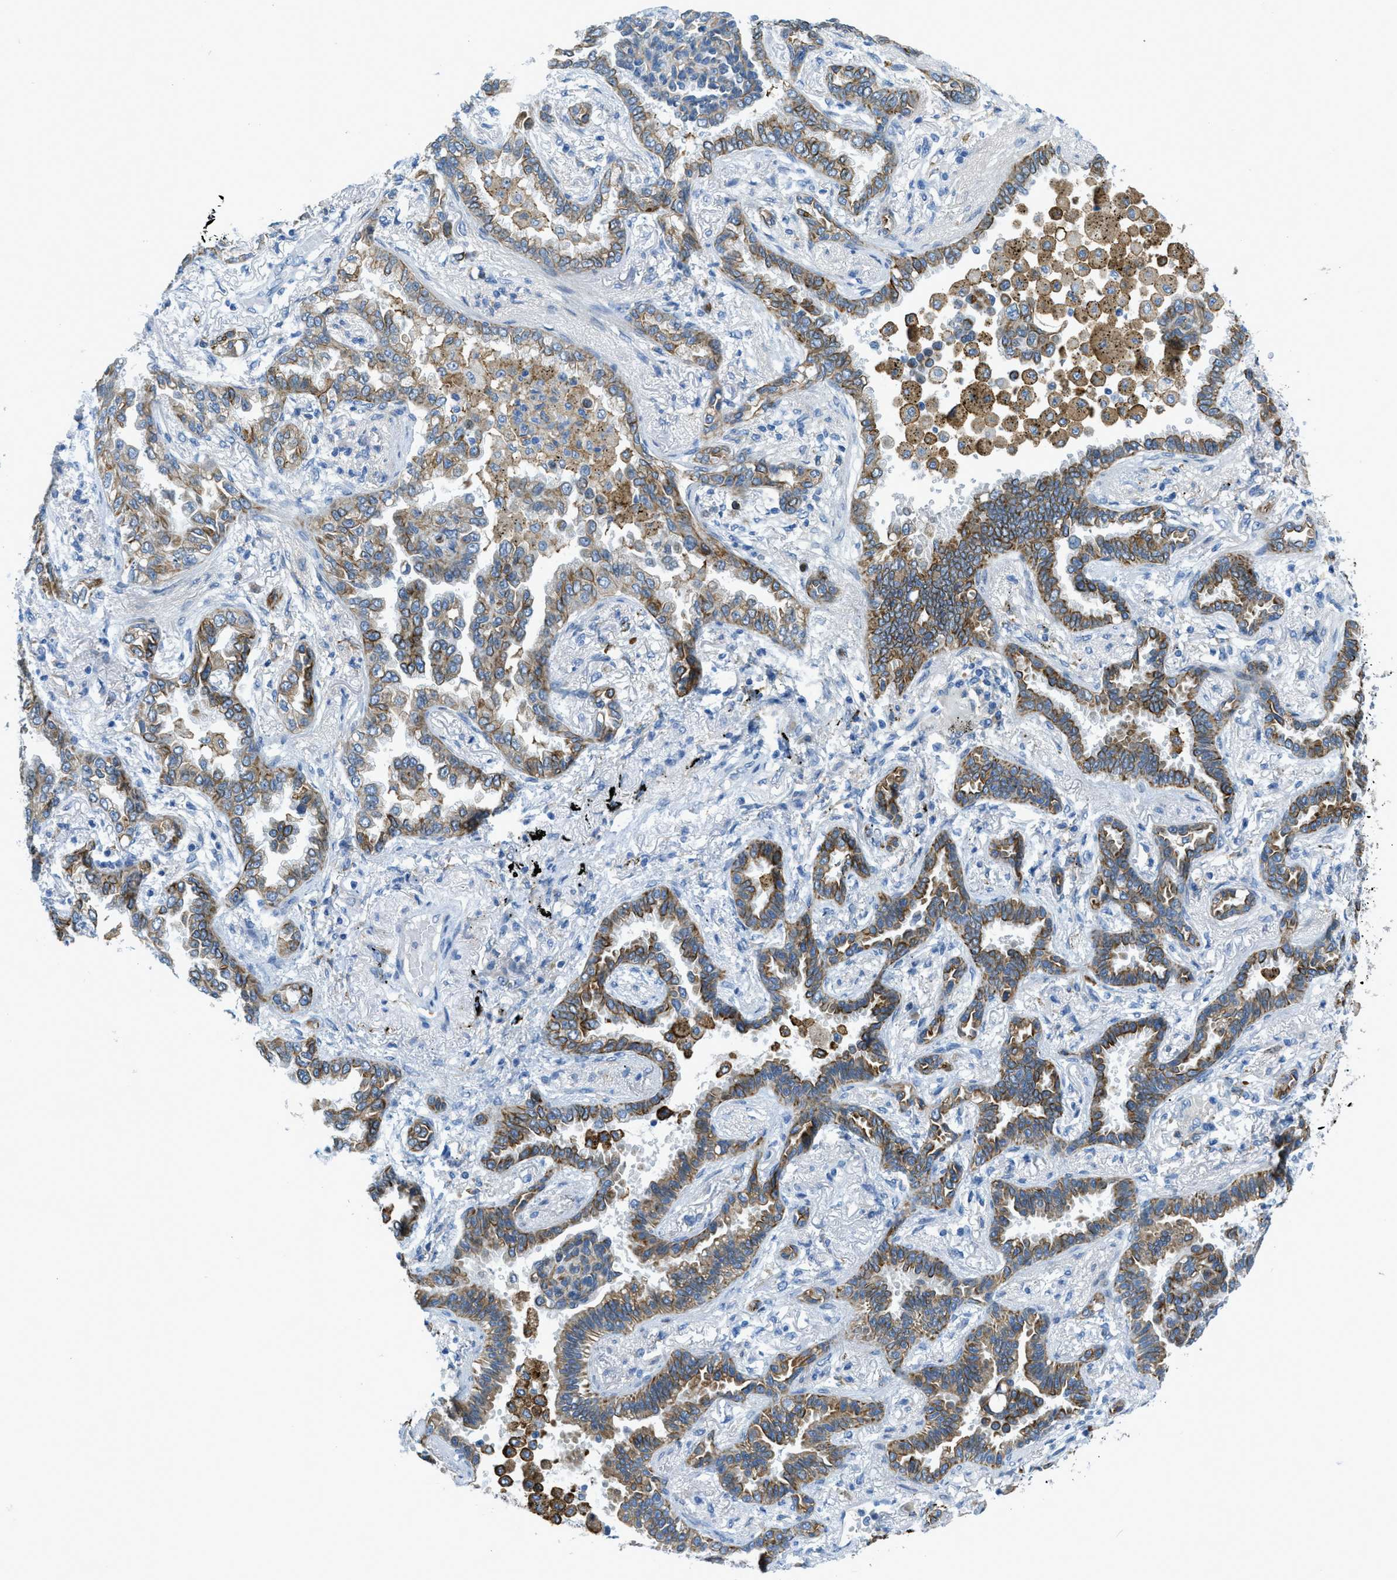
{"staining": {"intensity": "moderate", "quantity": ">75%", "location": "cytoplasmic/membranous"}, "tissue": "lung cancer", "cell_type": "Tumor cells", "image_type": "cancer", "snomed": [{"axis": "morphology", "description": "Normal tissue, NOS"}, {"axis": "morphology", "description": "Adenocarcinoma, NOS"}, {"axis": "topography", "description": "Lung"}], "caption": "Human lung adenocarcinoma stained with a protein marker demonstrates moderate staining in tumor cells.", "gene": "KLHL8", "patient": {"sex": "male", "age": 59}}